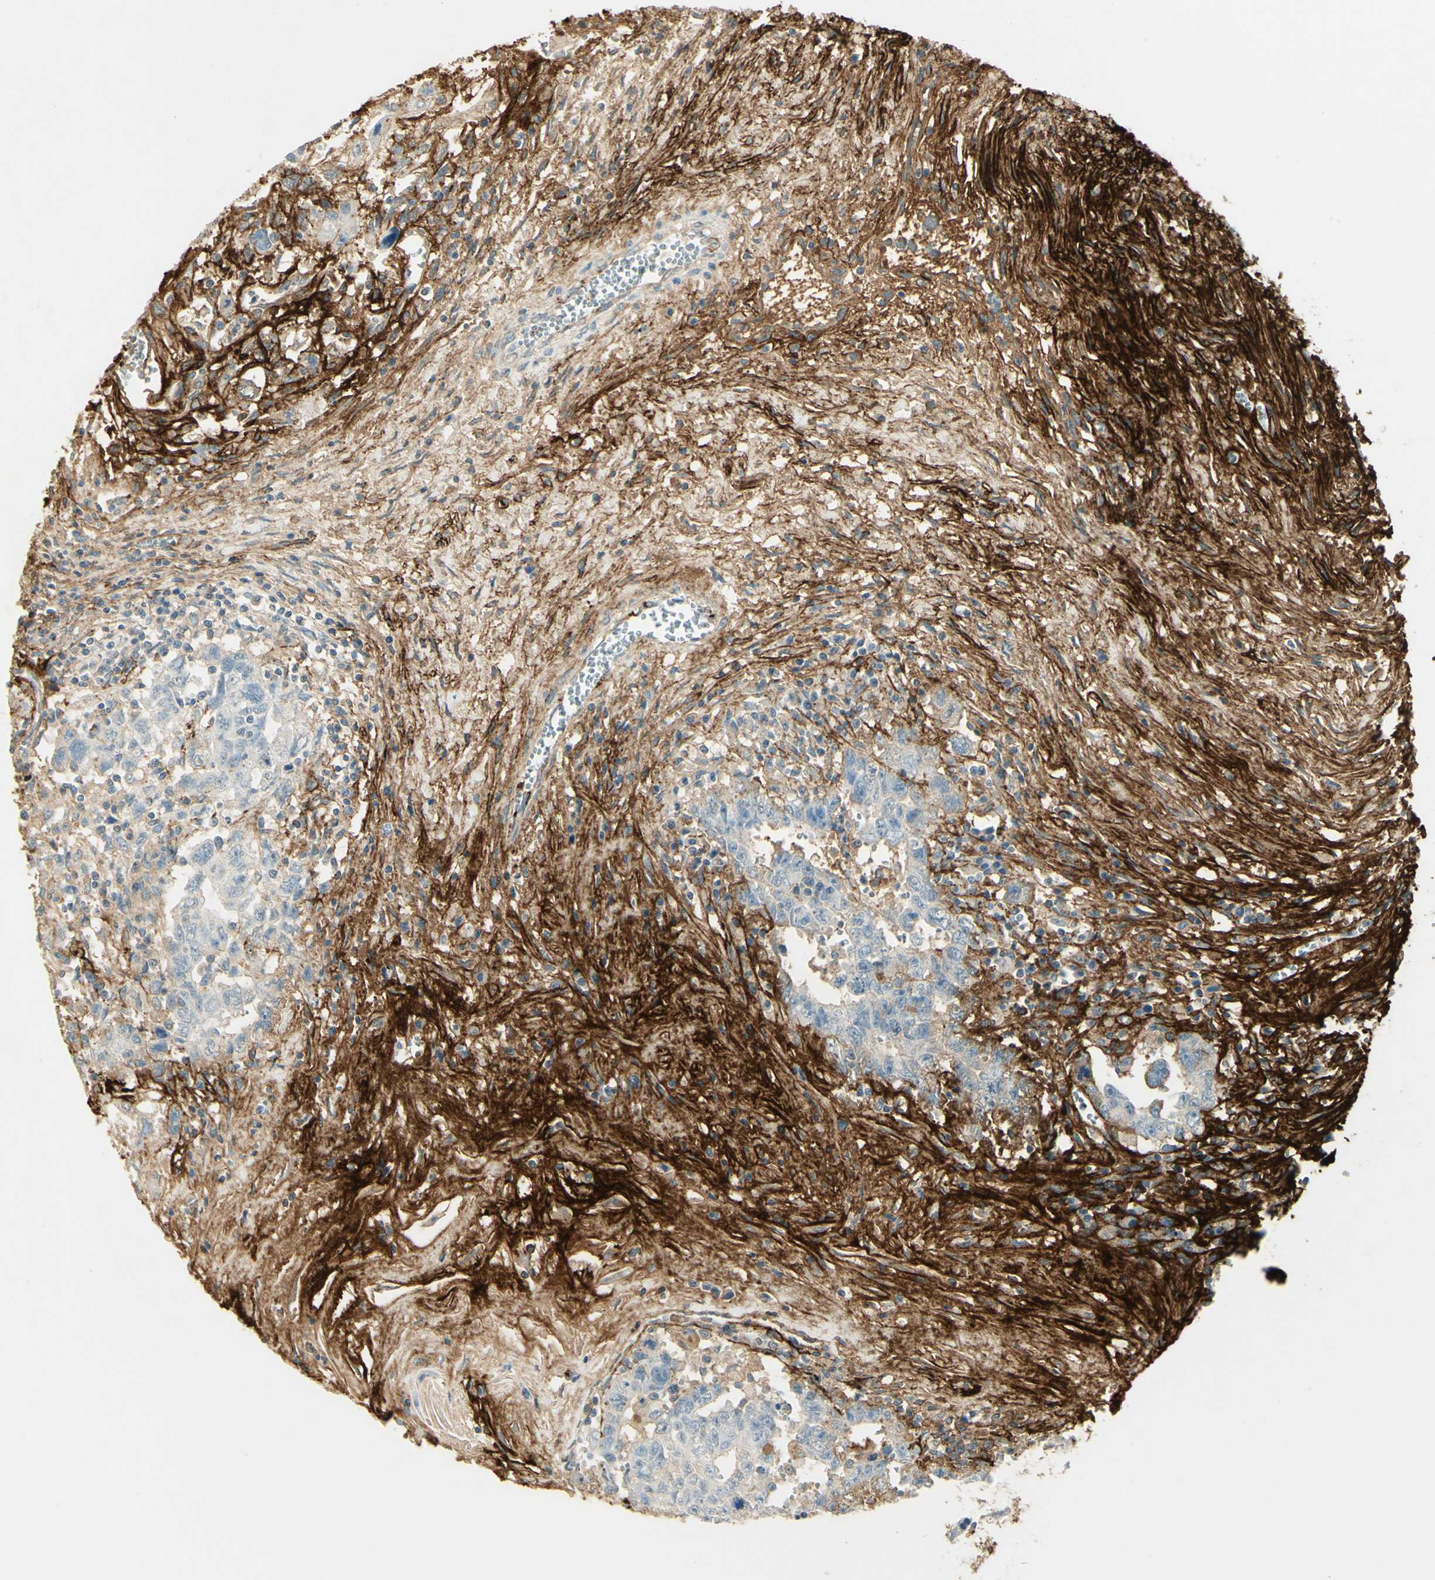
{"staining": {"intensity": "negative", "quantity": "none", "location": "none"}, "tissue": "testis cancer", "cell_type": "Tumor cells", "image_type": "cancer", "snomed": [{"axis": "morphology", "description": "Carcinoma, Embryonal, NOS"}, {"axis": "topography", "description": "Testis"}], "caption": "High magnification brightfield microscopy of testis cancer stained with DAB (3,3'-diaminobenzidine) (brown) and counterstained with hematoxylin (blue): tumor cells show no significant expression.", "gene": "TNN", "patient": {"sex": "male", "age": 28}}